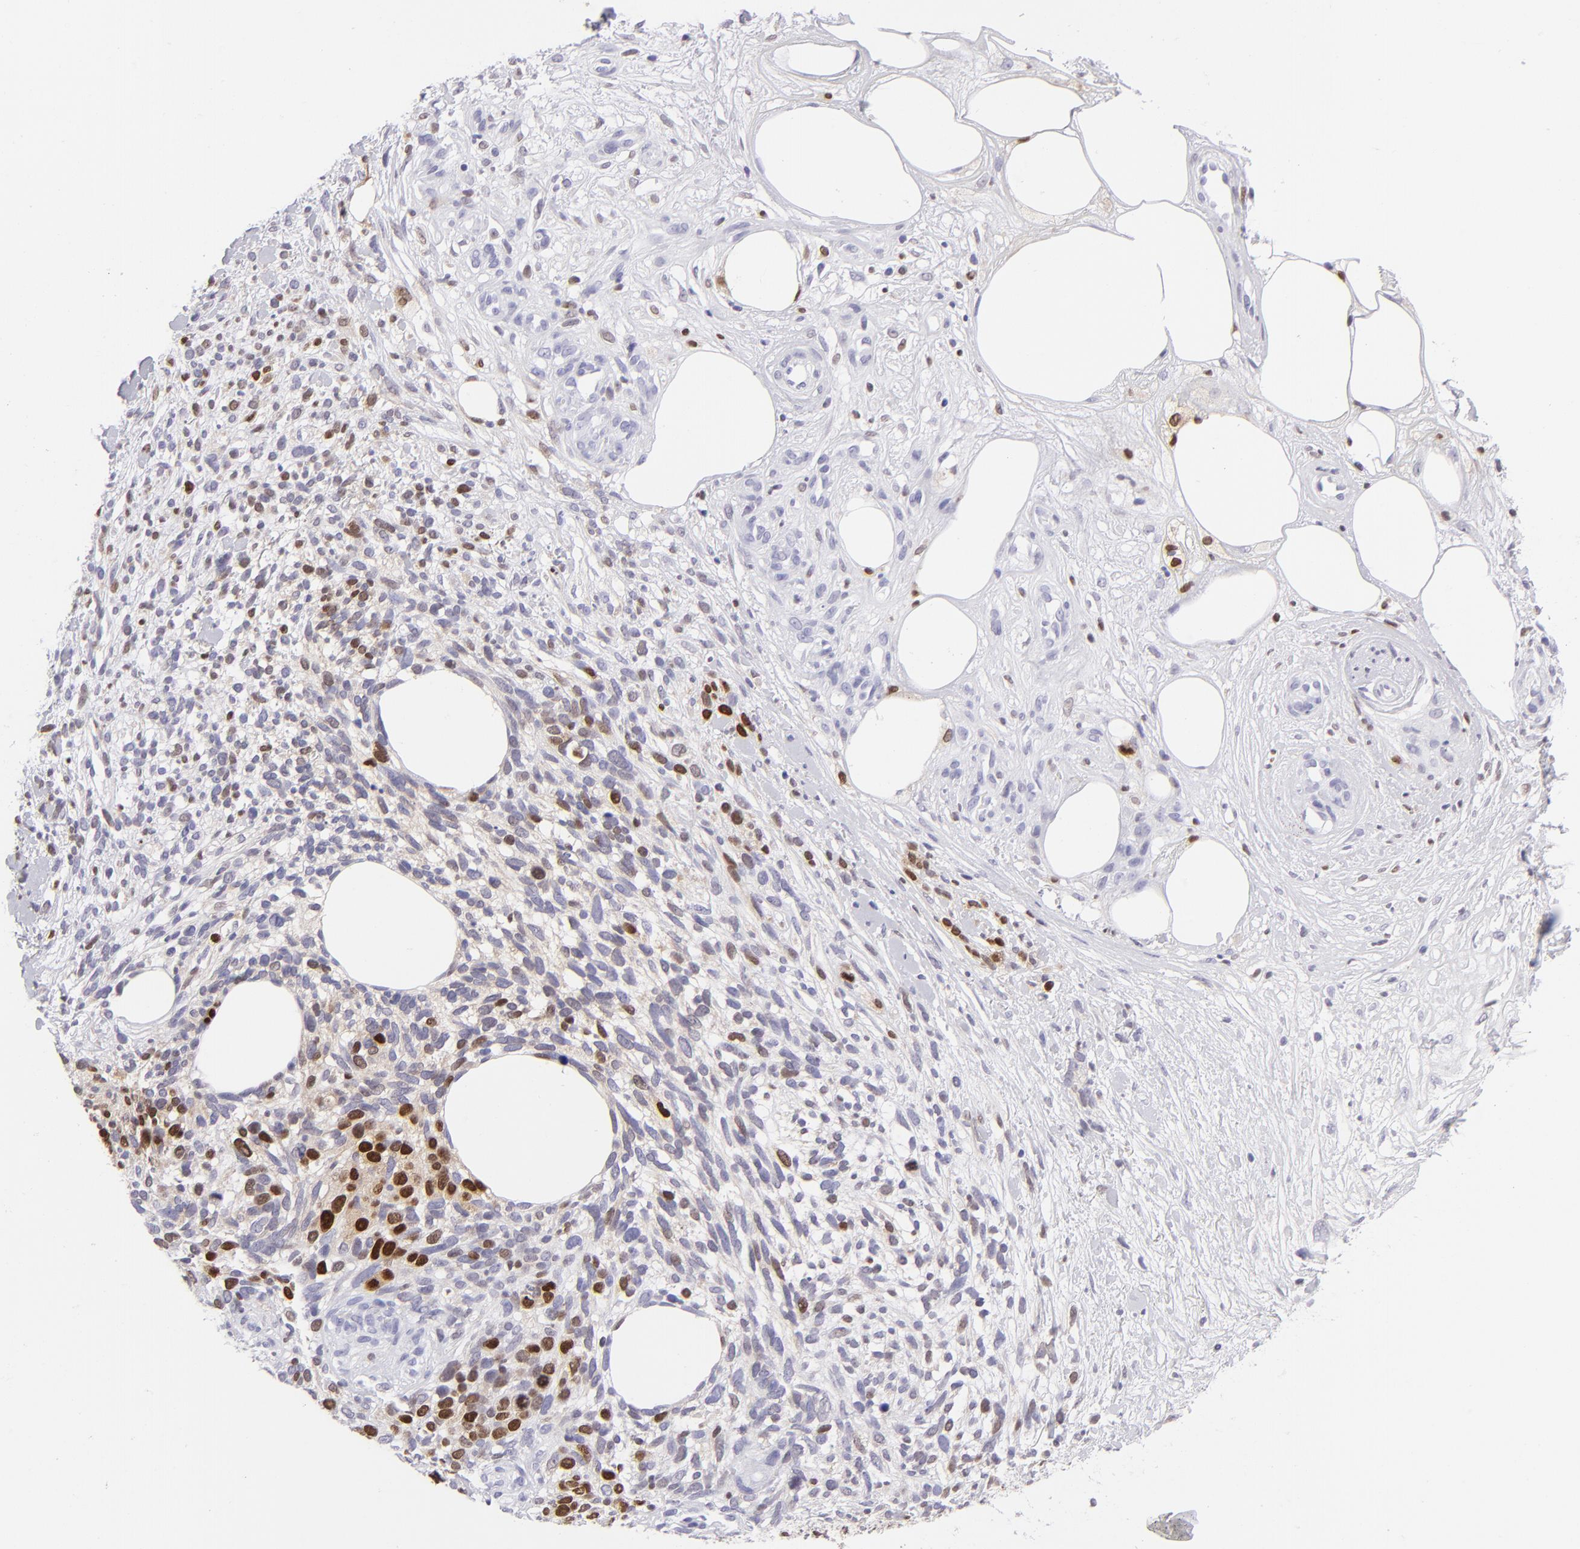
{"staining": {"intensity": "moderate", "quantity": "<25%", "location": "nuclear"}, "tissue": "melanoma", "cell_type": "Tumor cells", "image_type": "cancer", "snomed": [{"axis": "morphology", "description": "Malignant melanoma, NOS"}, {"axis": "topography", "description": "Skin"}], "caption": "DAB immunohistochemical staining of human malignant melanoma demonstrates moderate nuclear protein expression in approximately <25% of tumor cells.", "gene": "MITF", "patient": {"sex": "female", "age": 85}}